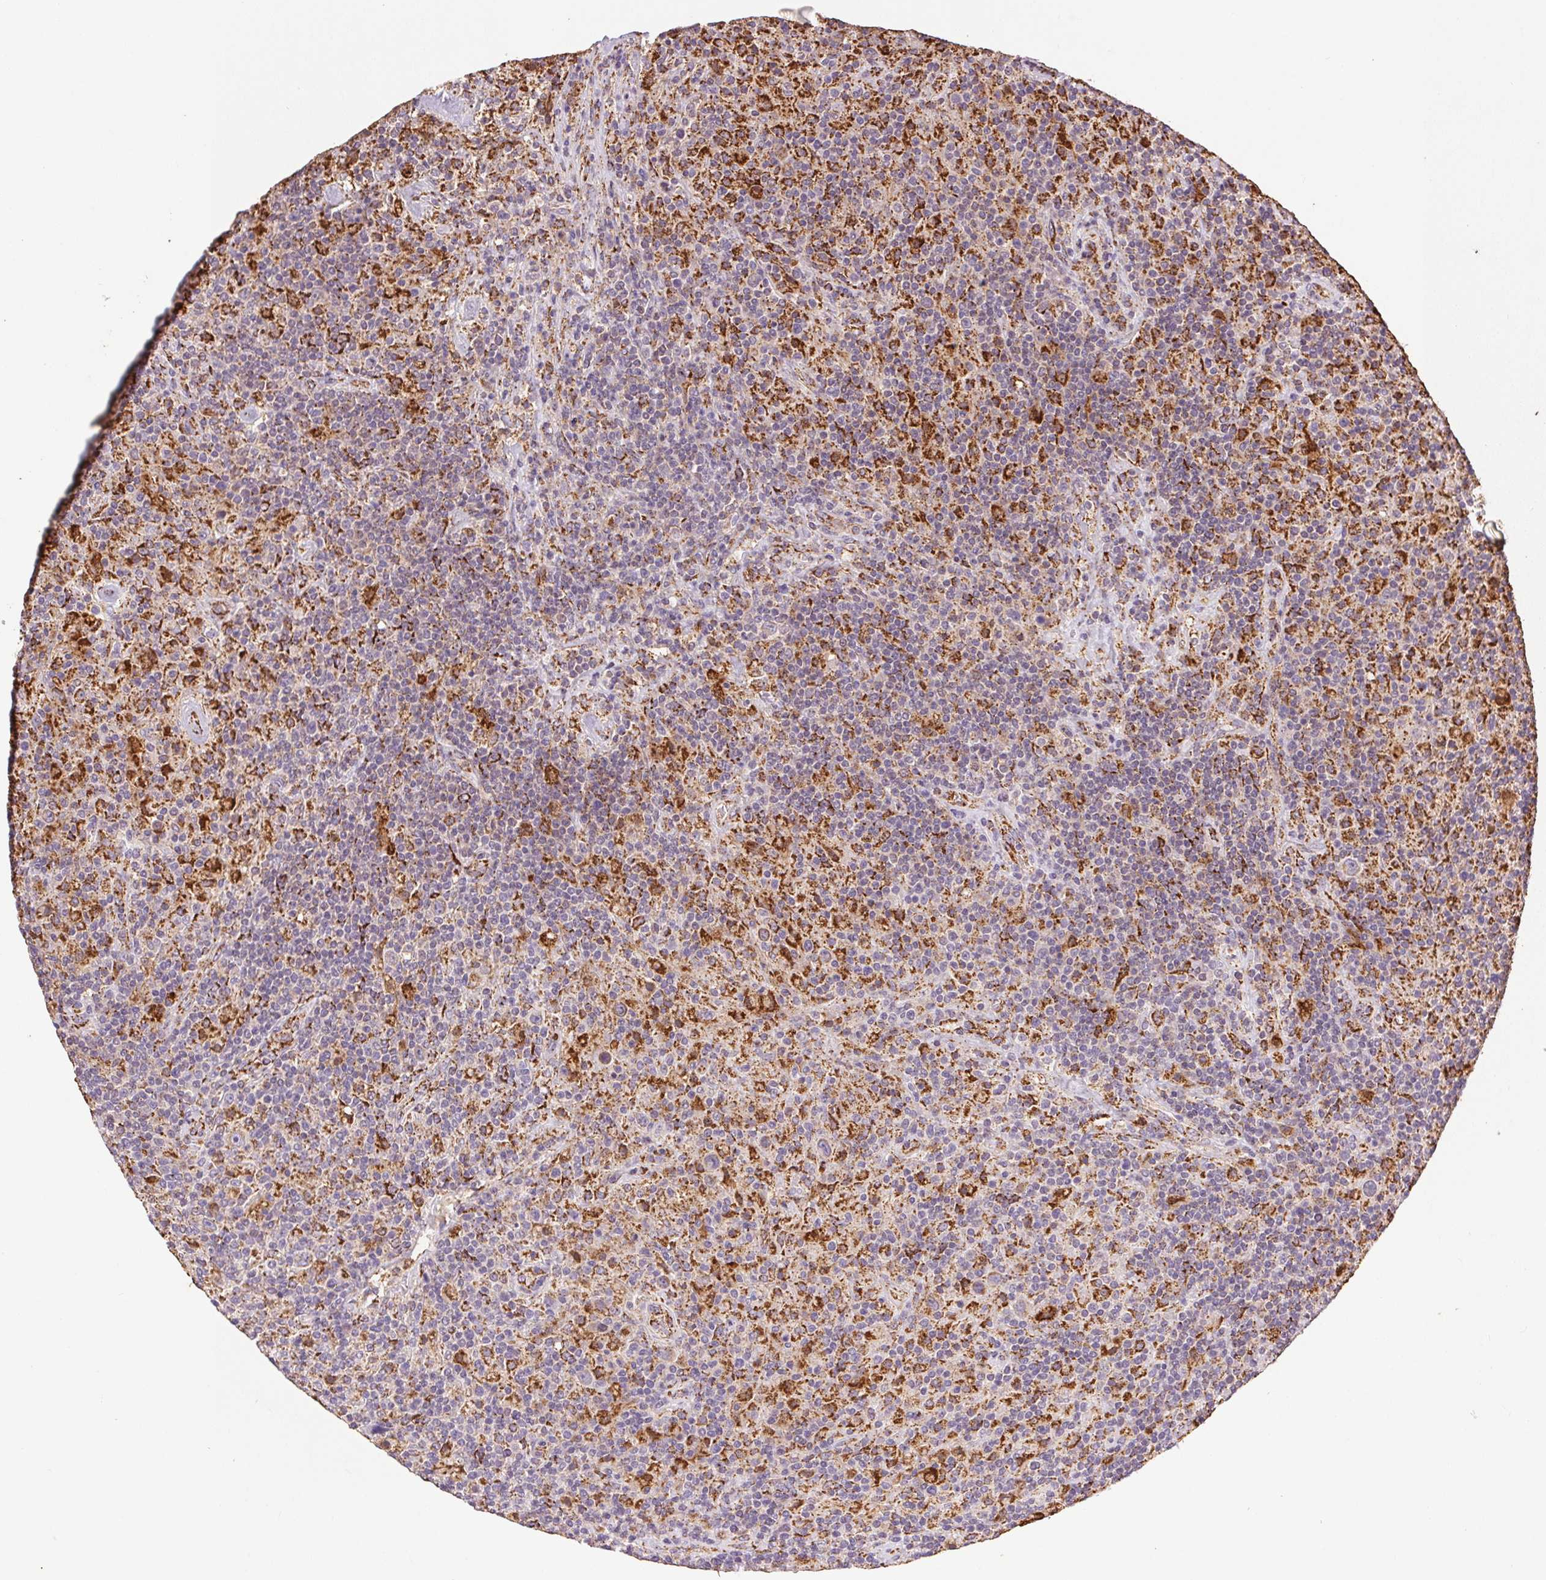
{"staining": {"intensity": "weak", "quantity": "25%-75%", "location": "cytoplasmic/membranous"}, "tissue": "lymphoma", "cell_type": "Tumor cells", "image_type": "cancer", "snomed": [{"axis": "morphology", "description": "Hodgkin's disease, NOS"}, {"axis": "topography", "description": "Lymph node"}], "caption": "Protein analysis of lymphoma tissue reveals weak cytoplasmic/membranous expression in approximately 25%-75% of tumor cells.", "gene": "FNBP1L", "patient": {"sex": "male", "age": 70}}